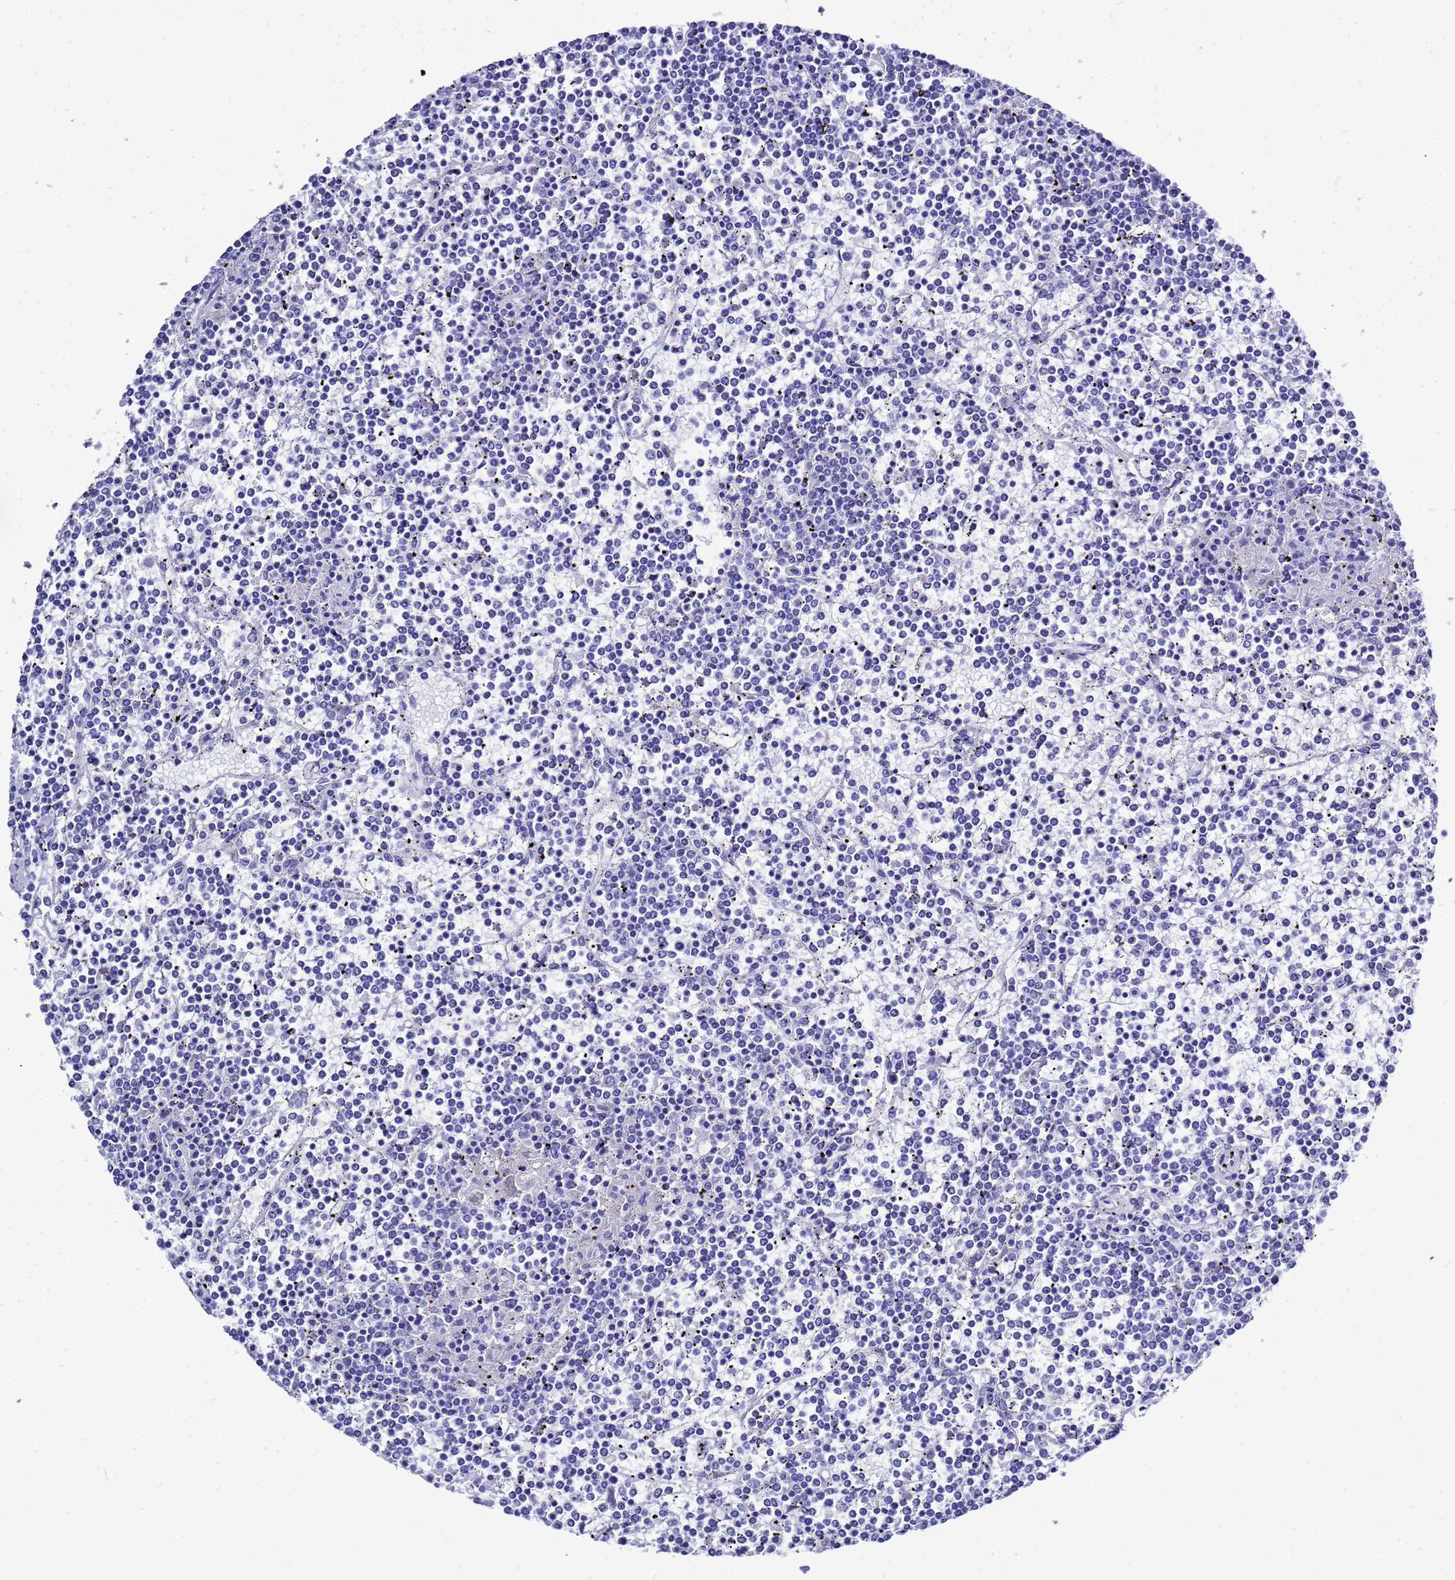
{"staining": {"intensity": "negative", "quantity": "none", "location": "none"}, "tissue": "lymphoma", "cell_type": "Tumor cells", "image_type": "cancer", "snomed": [{"axis": "morphology", "description": "Malignant lymphoma, non-Hodgkin's type, Low grade"}, {"axis": "topography", "description": "Spleen"}], "caption": "Lymphoma stained for a protein using immunohistochemistry (IHC) exhibits no staining tumor cells.", "gene": "LIPF", "patient": {"sex": "female", "age": 19}}